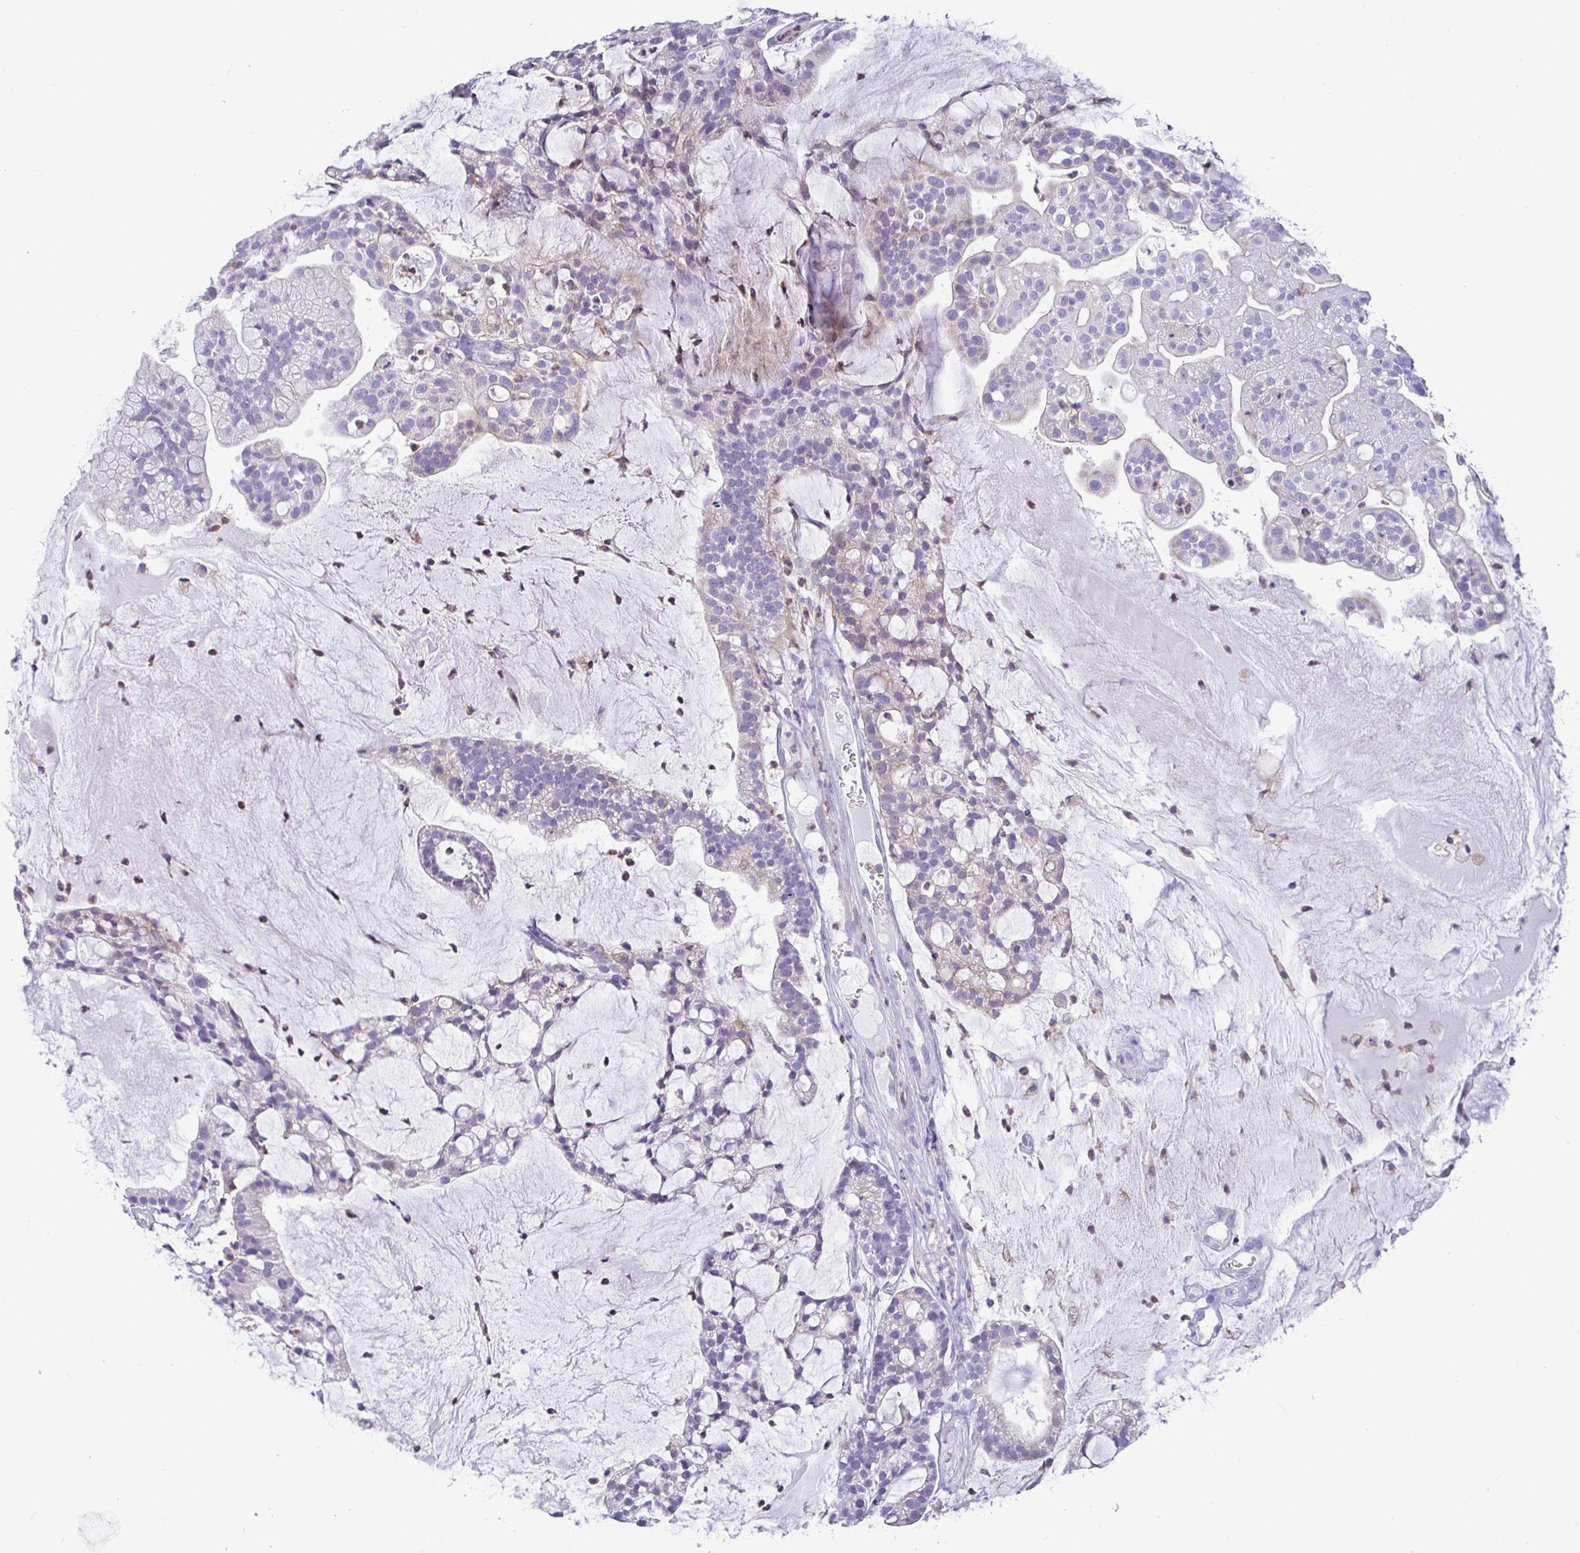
{"staining": {"intensity": "negative", "quantity": "none", "location": "none"}, "tissue": "cervical cancer", "cell_type": "Tumor cells", "image_type": "cancer", "snomed": [{"axis": "morphology", "description": "Adenocarcinoma, NOS"}, {"axis": "topography", "description": "Cervix"}], "caption": "Immunohistochemical staining of human cervical adenocarcinoma reveals no significant expression in tumor cells.", "gene": "SIRPA", "patient": {"sex": "female", "age": 41}}